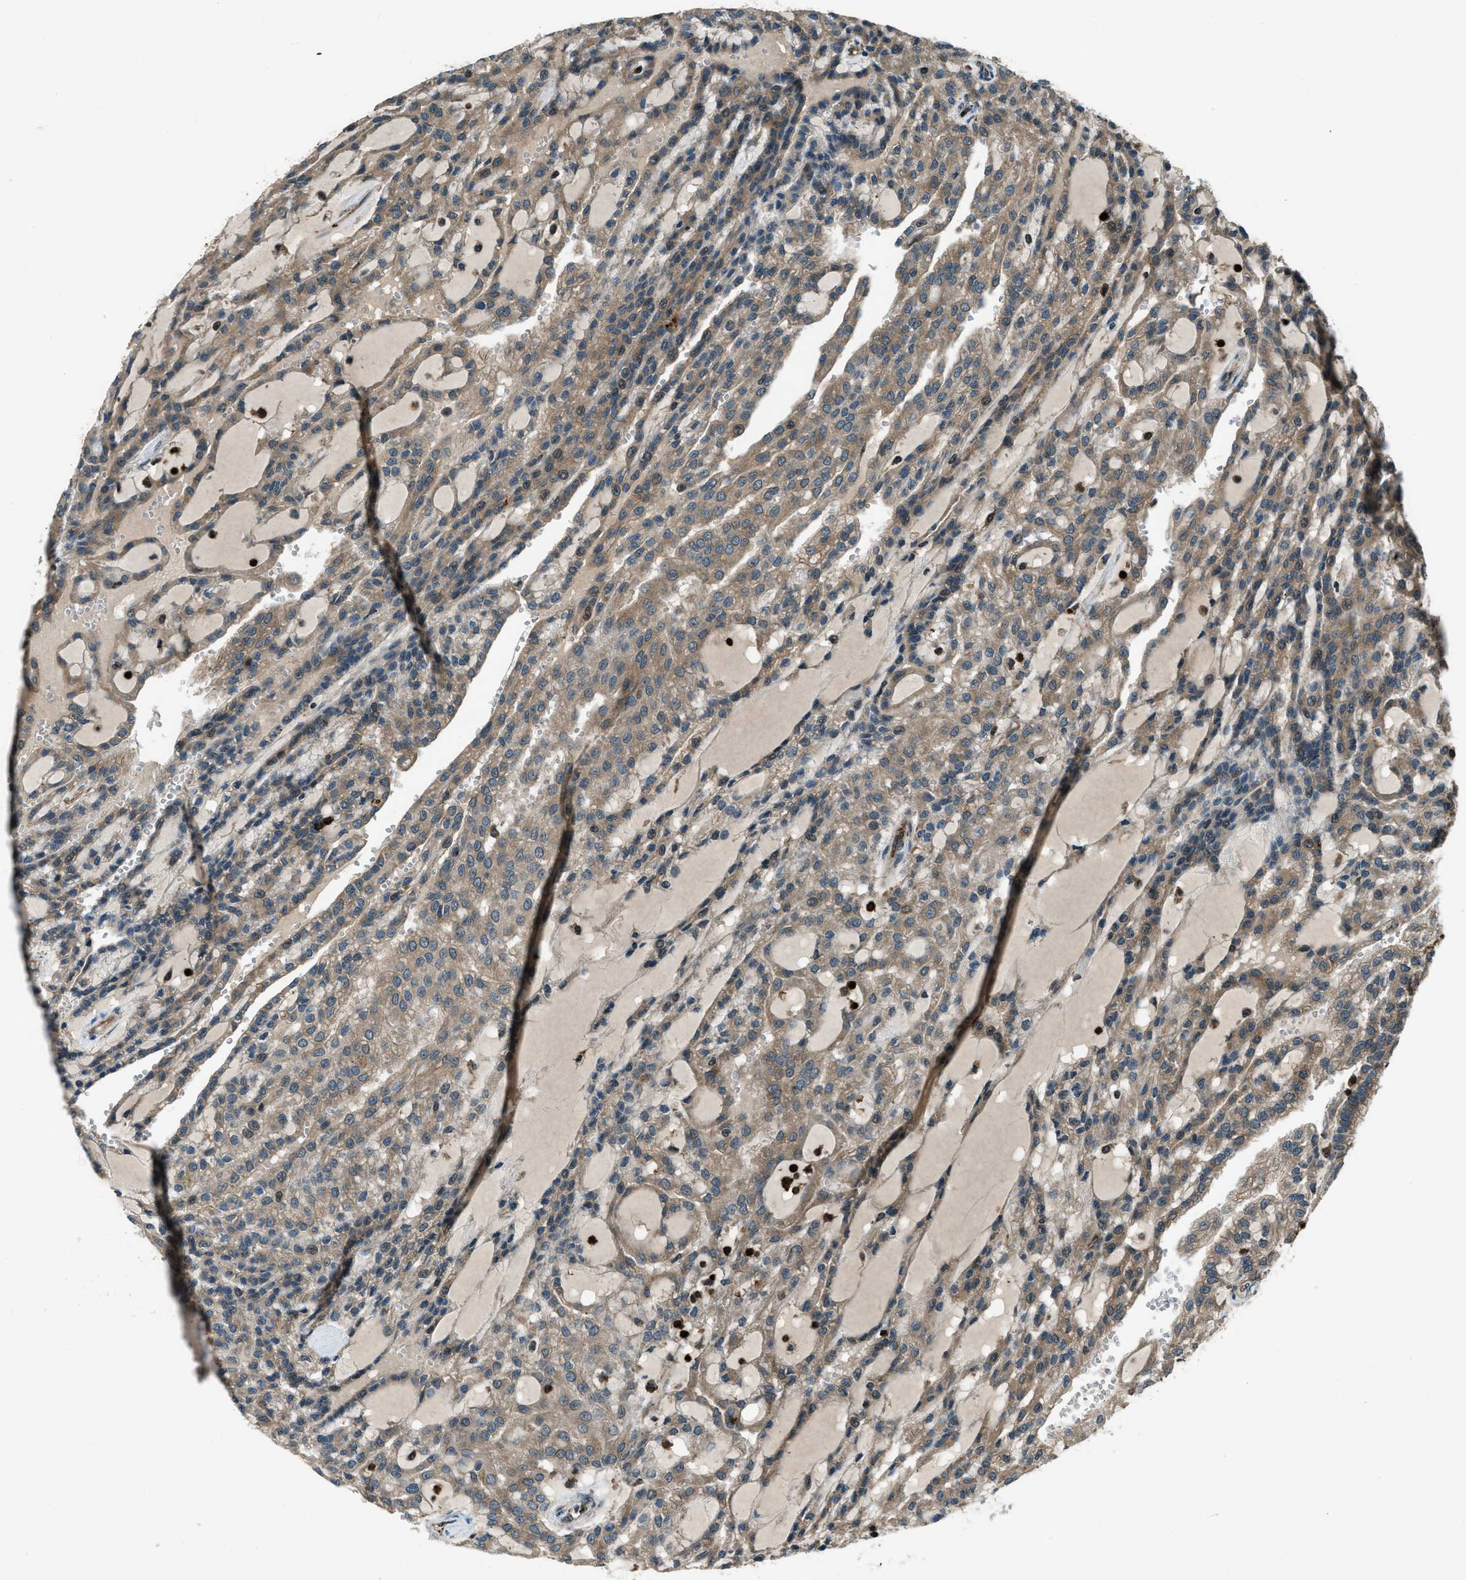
{"staining": {"intensity": "moderate", "quantity": ">75%", "location": "cytoplasmic/membranous"}, "tissue": "renal cancer", "cell_type": "Tumor cells", "image_type": "cancer", "snomed": [{"axis": "morphology", "description": "Adenocarcinoma, NOS"}, {"axis": "topography", "description": "Kidney"}], "caption": "Immunohistochemical staining of human renal cancer (adenocarcinoma) displays medium levels of moderate cytoplasmic/membranous protein positivity in about >75% of tumor cells.", "gene": "SNX30", "patient": {"sex": "male", "age": 63}}